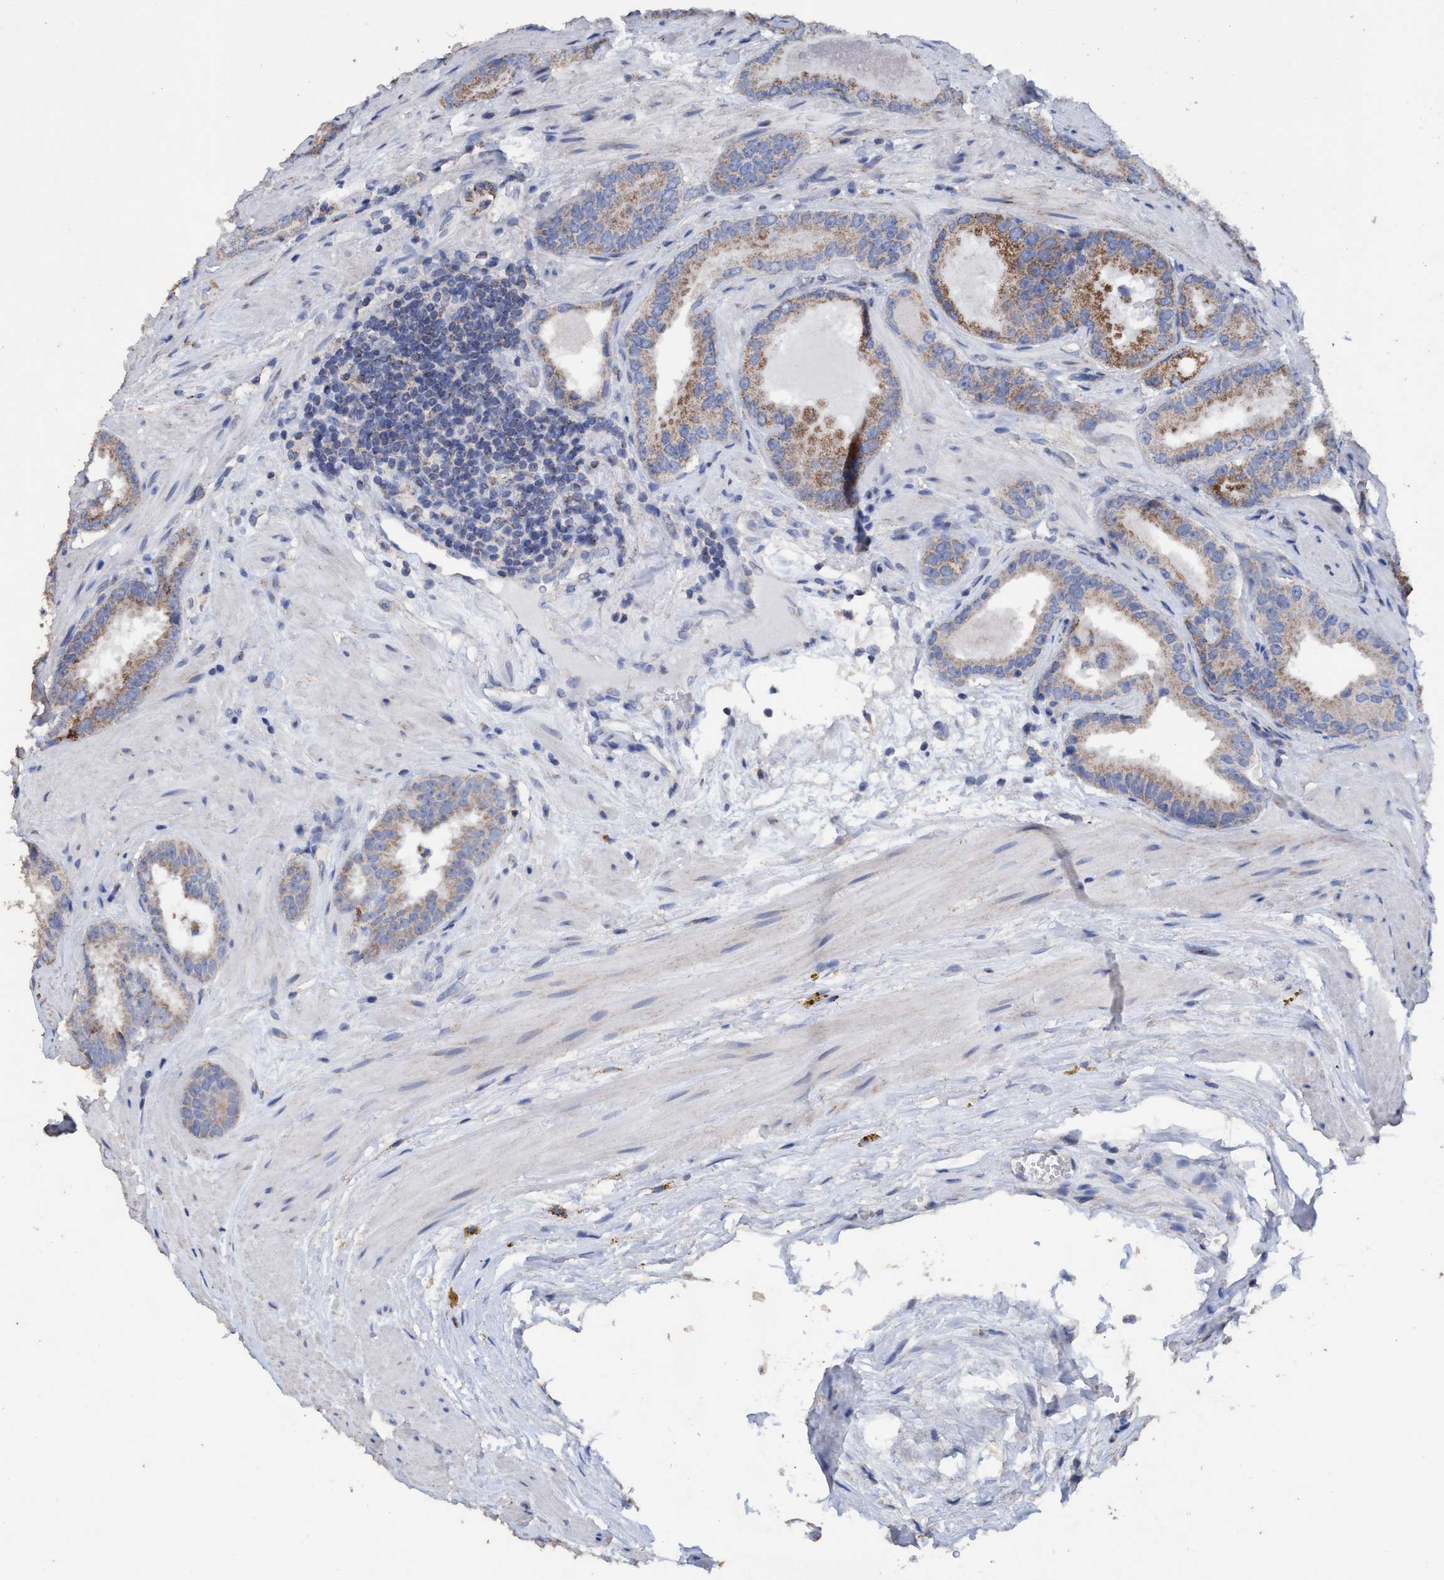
{"staining": {"intensity": "moderate", "quantity": "<25%", "location": "cytoplasmic/membranous"}, "tissue": "prostate cancer", "cell_type": "Tumor cells", "image_type": "cancer", "snomed": [{"axis": "morphology", "description": "Adenocarcinoma, Low grade"}, {"axis": "topography", "description": "Prostate"}], "caption": "A high-resolution micrograph shows immunohistochemistry staining of prostate adenocarcinoma (low-grade), which reveals moderate cytoplasmic/membranous staining in about <25% of tumor cells. Ihc stains the protein of interest in brown and the nuclei are stained blue.", "gene": "RSAD1", "patient": {"sex": "male", "age": 51}}